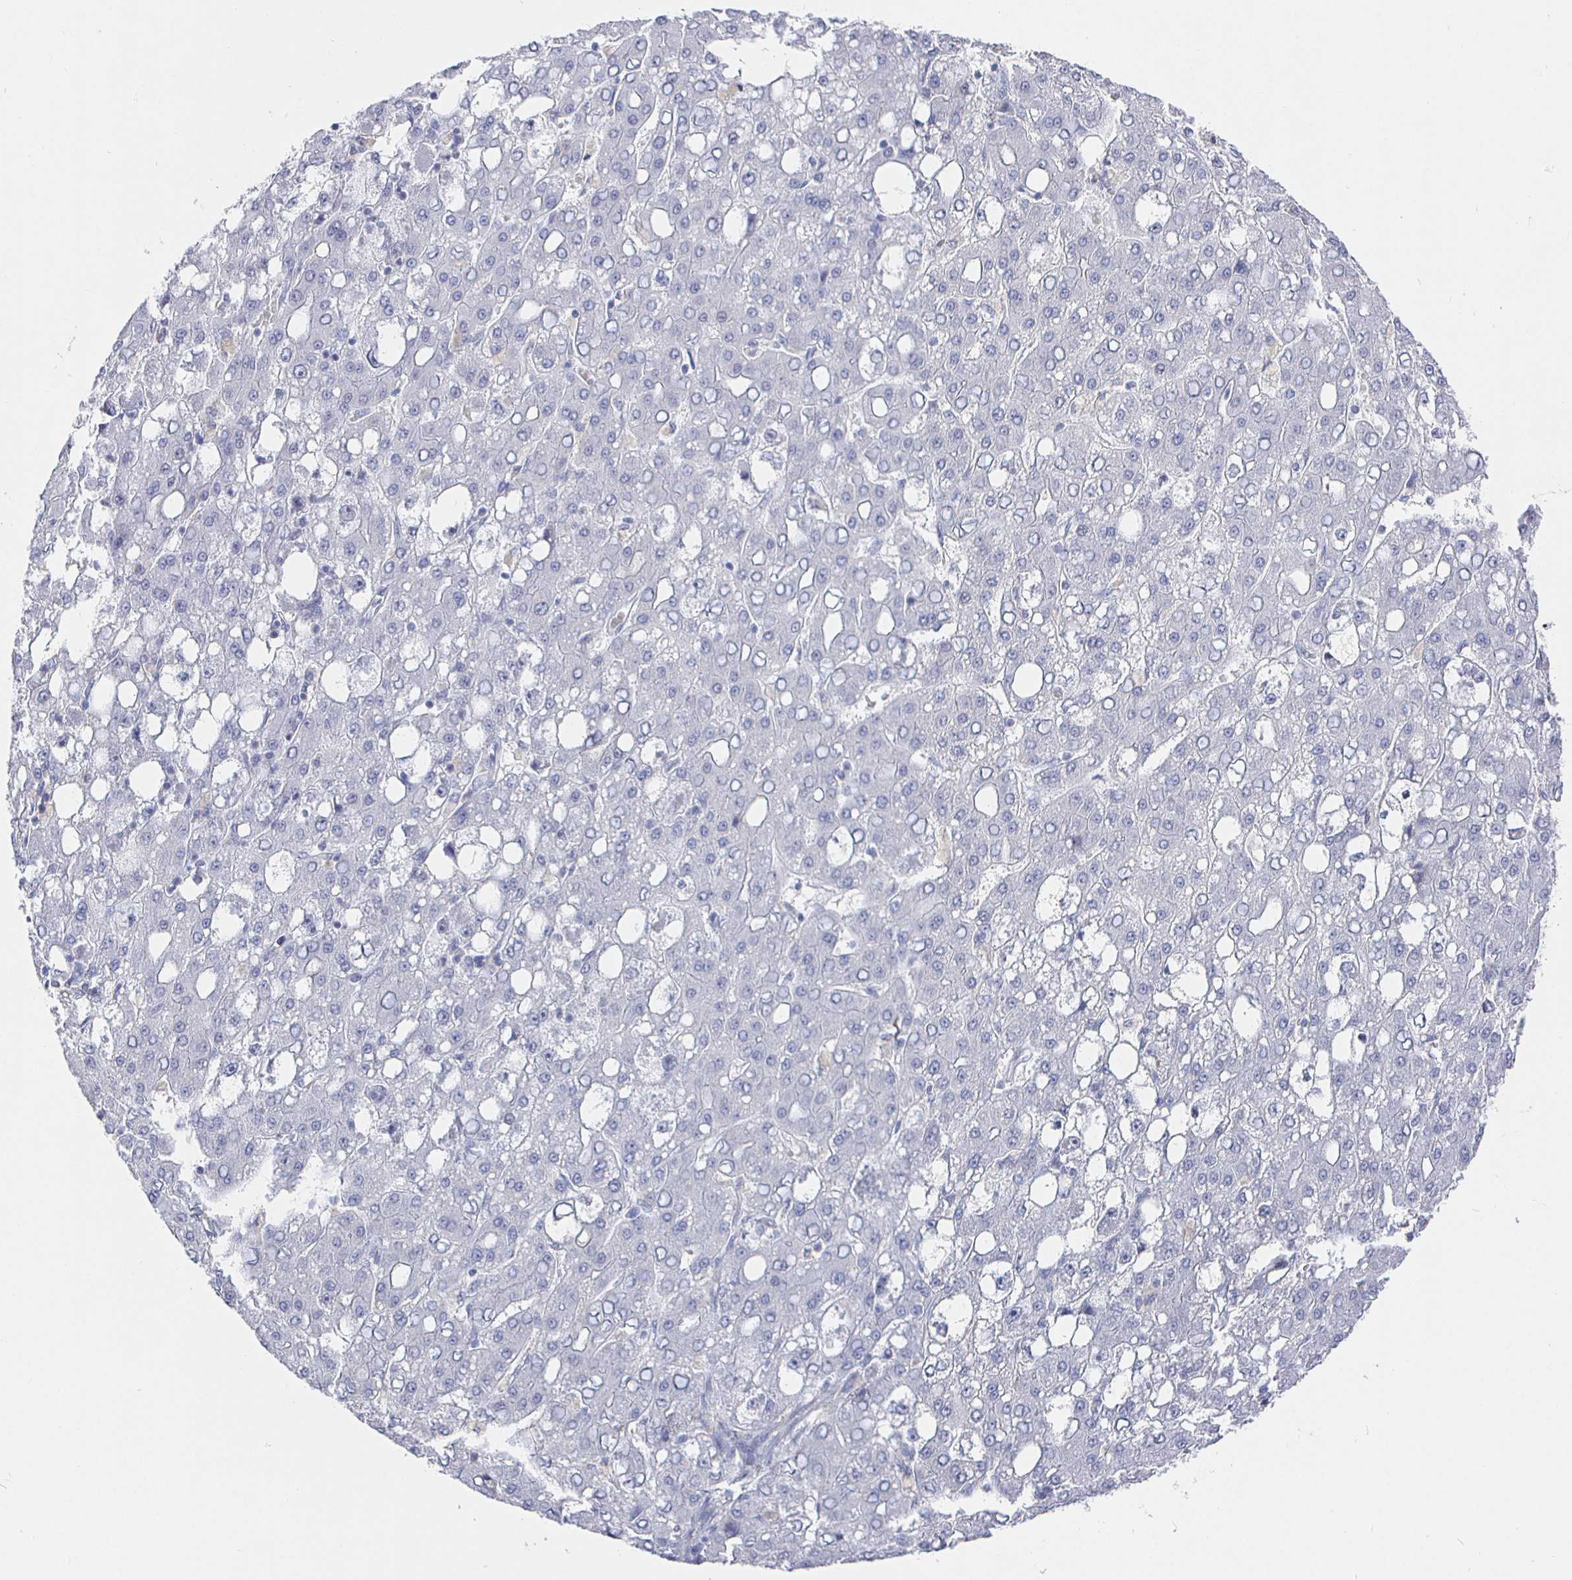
{"staining": {"intensity": "negative", "quantity": "none", "location": "none"}, "tissue": "liver cancer", "cell_type": "Tumor cells", "image_type": "cancer", "snomed": [{"axis": "morphology", "description": "Carcinoma, Hepatocellular, NOS"}, {"axis": "topography", "description": "Liver"}], "caption": "Protein analysis of liver cancer (hepatocellular carcinoma) reveals no significant staining in tumor cells.", "gene": "LRRC23", "patient": {"sex": "male", "age": 65}}